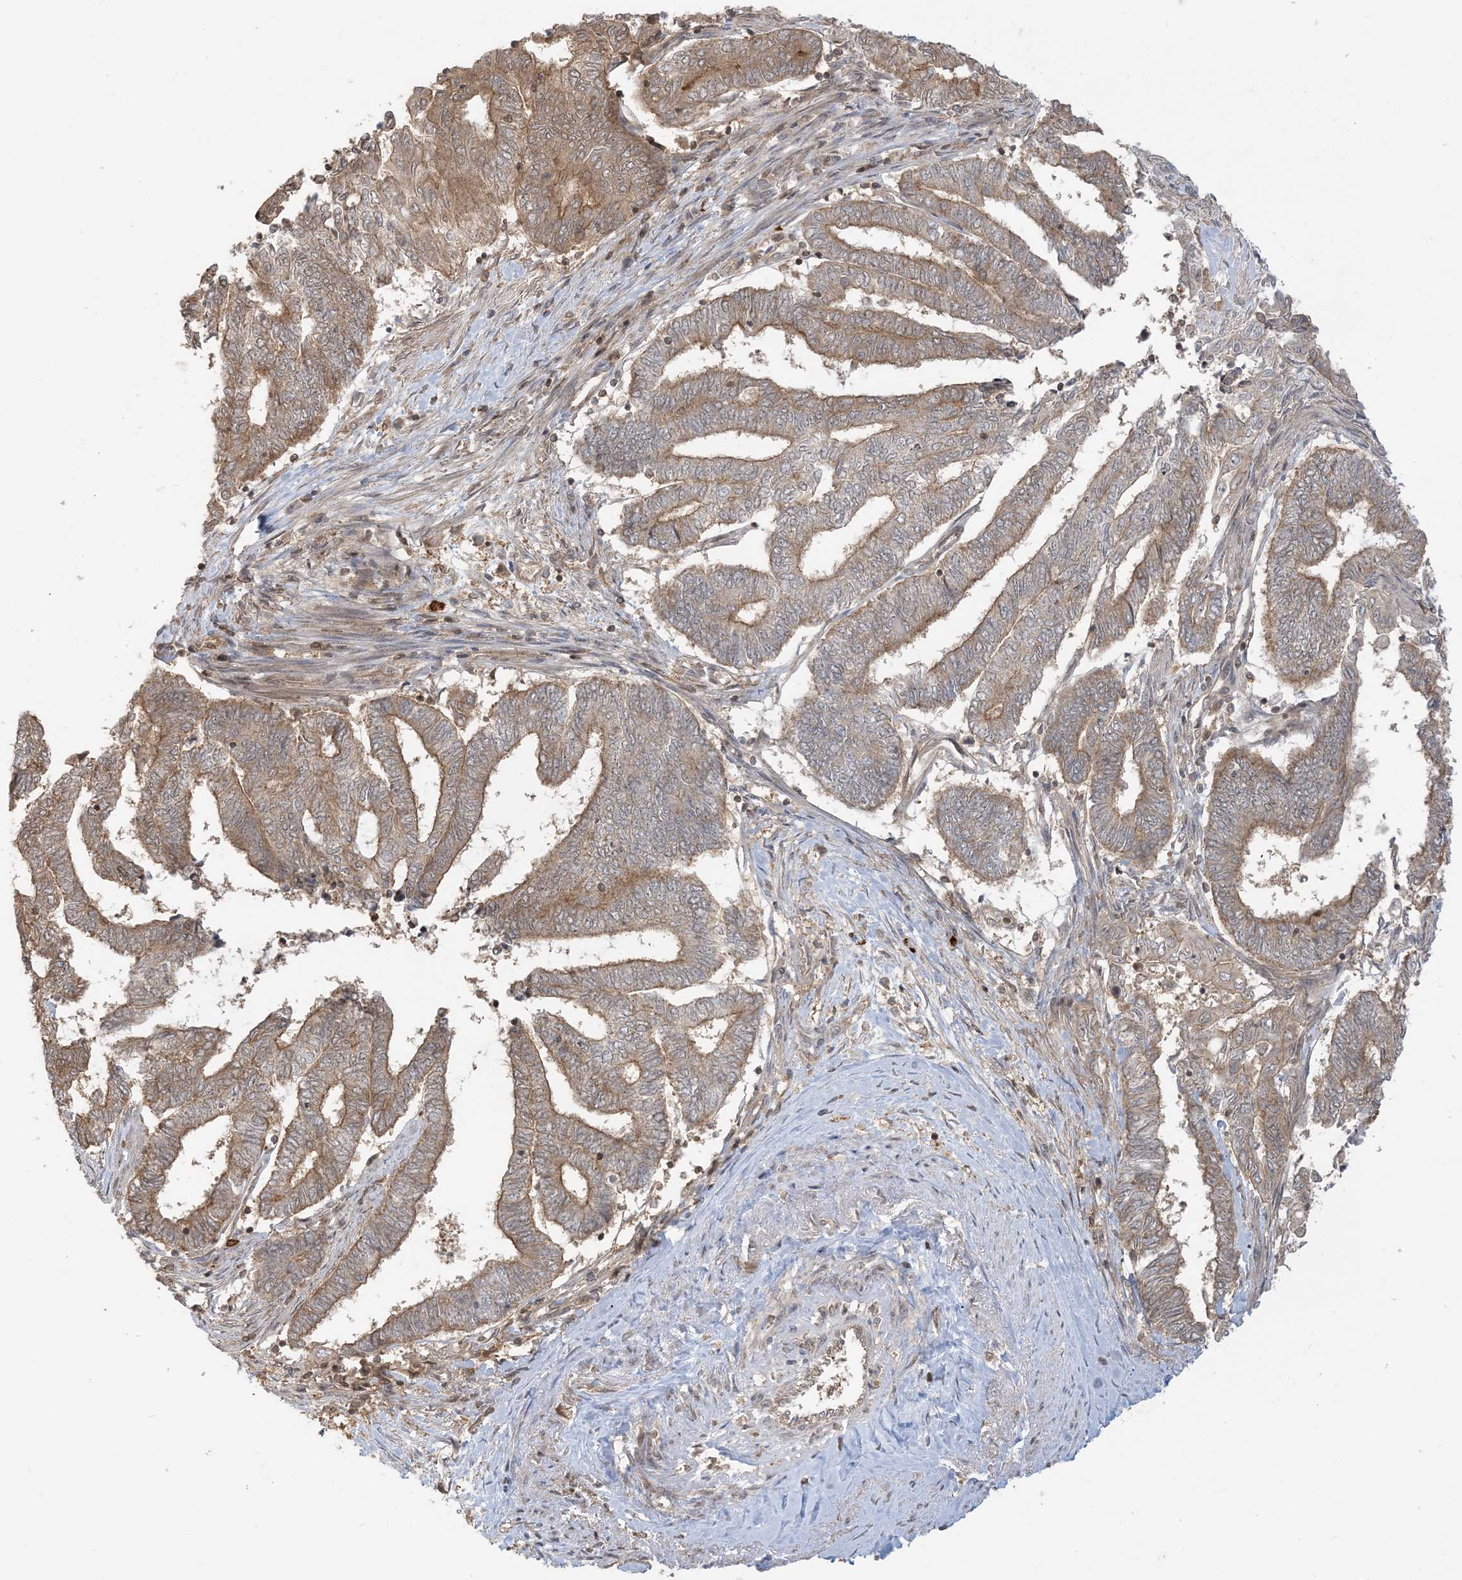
{"staining": {"intensity": "weak", "quantity": ">75%", "location": "cytoplasmic/membranous"}, "tissue": "endometrial cancer", "cell_type": "Tumor cells", "image_type": "cancer", "snomed": [{"axis": "morphology", "description": "Adenocarcinoma, NOS"}, {"axis": "topography", "description": "Uterus"}, {"axis": "topography", "description": "Endometrium"}], "caption": "Protein expression analysis of human endometrial cancer reveals weak cytoplasmic/membranous expression in approximately >75% of tumor cells. The protein is shown in brown color, while the nuclei are stained blue.", "gene": "PPP1R7", "patient": {"sex": "female", "age": 70}}